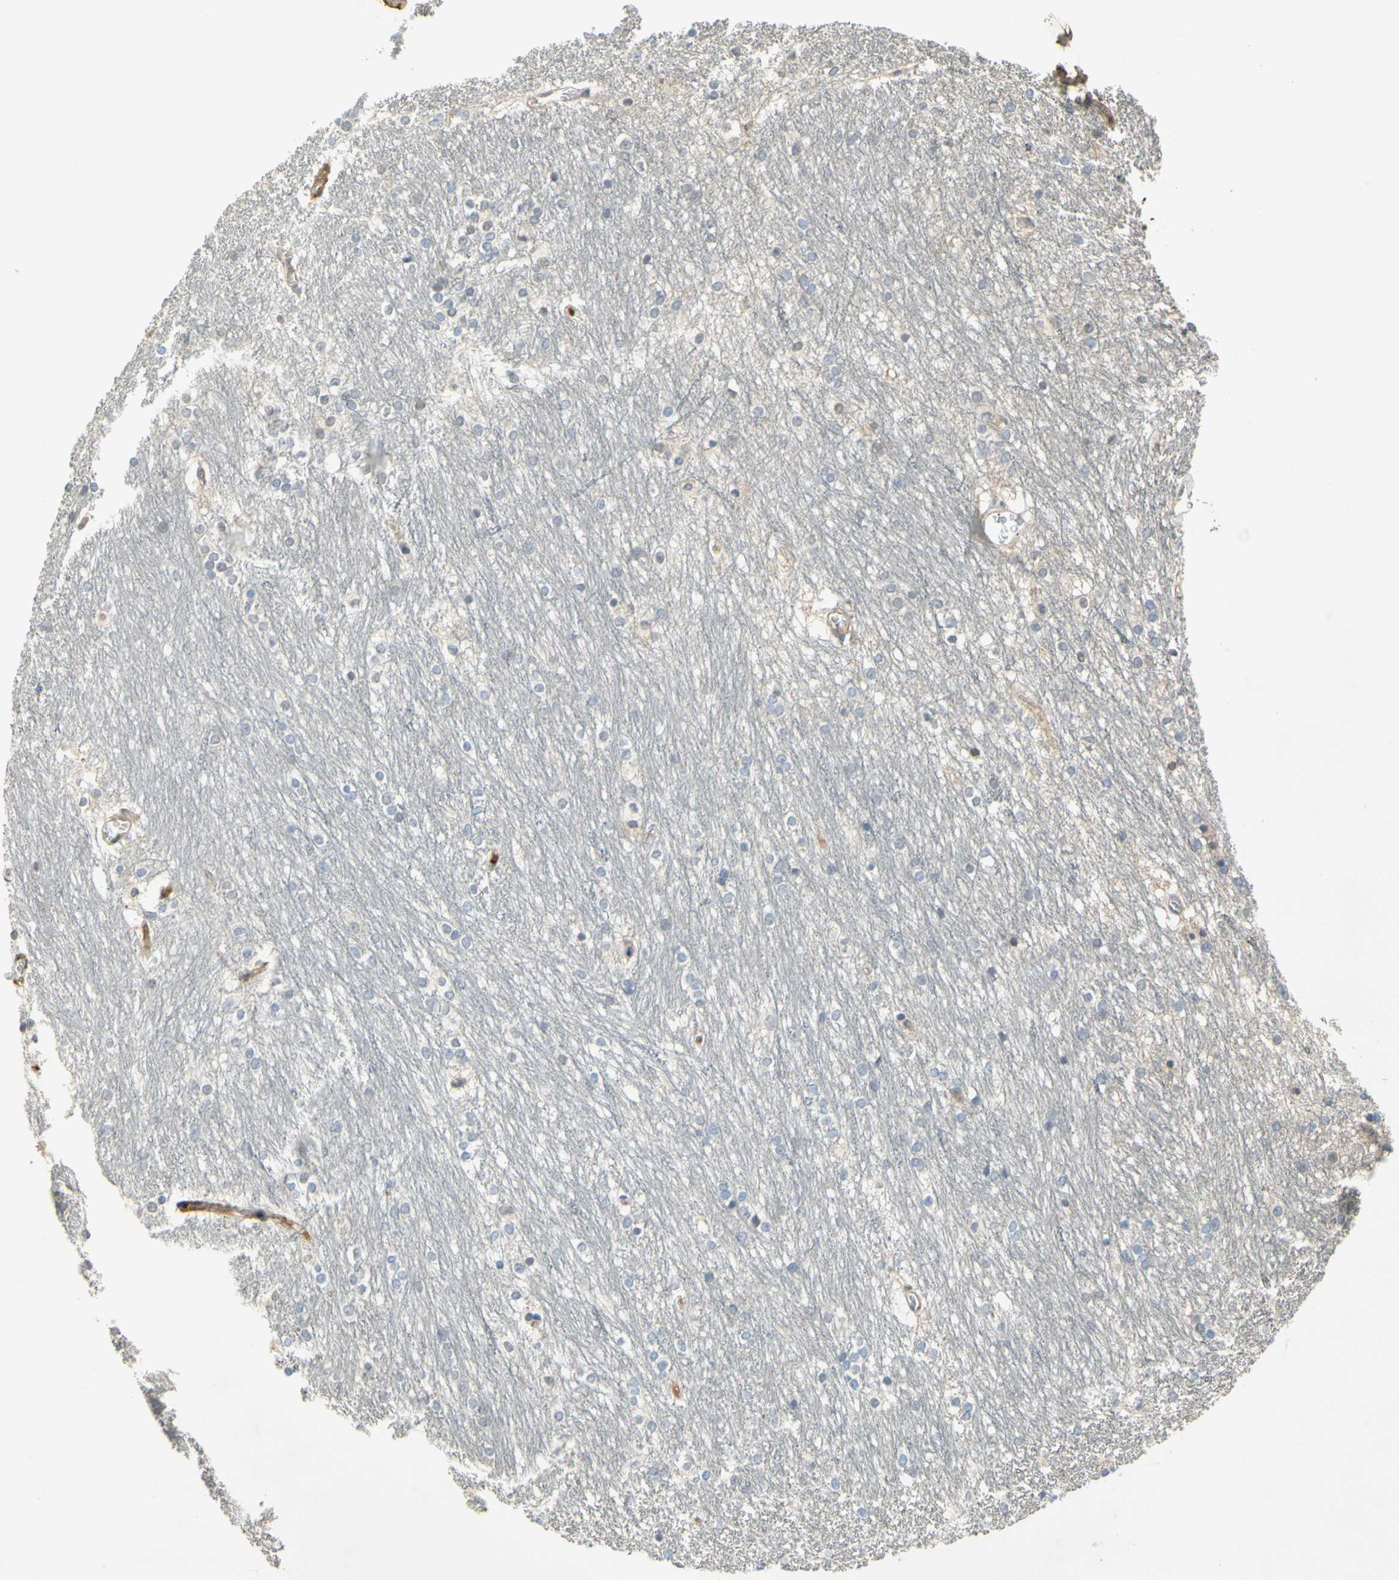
{"staining": {"intensity": "moderate", "quantity": "<25%", "location": "cytoplasmic/membranous,nuclear"}, "tissue": "caudate", "cell_type": "Glial cells", "image_type": "normal", "snomed": [{"axis": "morphology", "description": "Normal tissue, NOS"}, {"axis": "topography", "description": "Lateral ventricle wall"}], "caption": "The immunohistochemical stain highlights moderate cytoplasmic/membranous,nuclear positivity in glial cells of benign caudate. The staining was performed using DAB (3,3'-diaminobenzidine) to visualize the protein expression in brown, while the nuclei were stained in blue with hematoxylin (Magnification: 20x).", "gene": "TIMP2", "patient": {"sex": "female", "age": 19}}